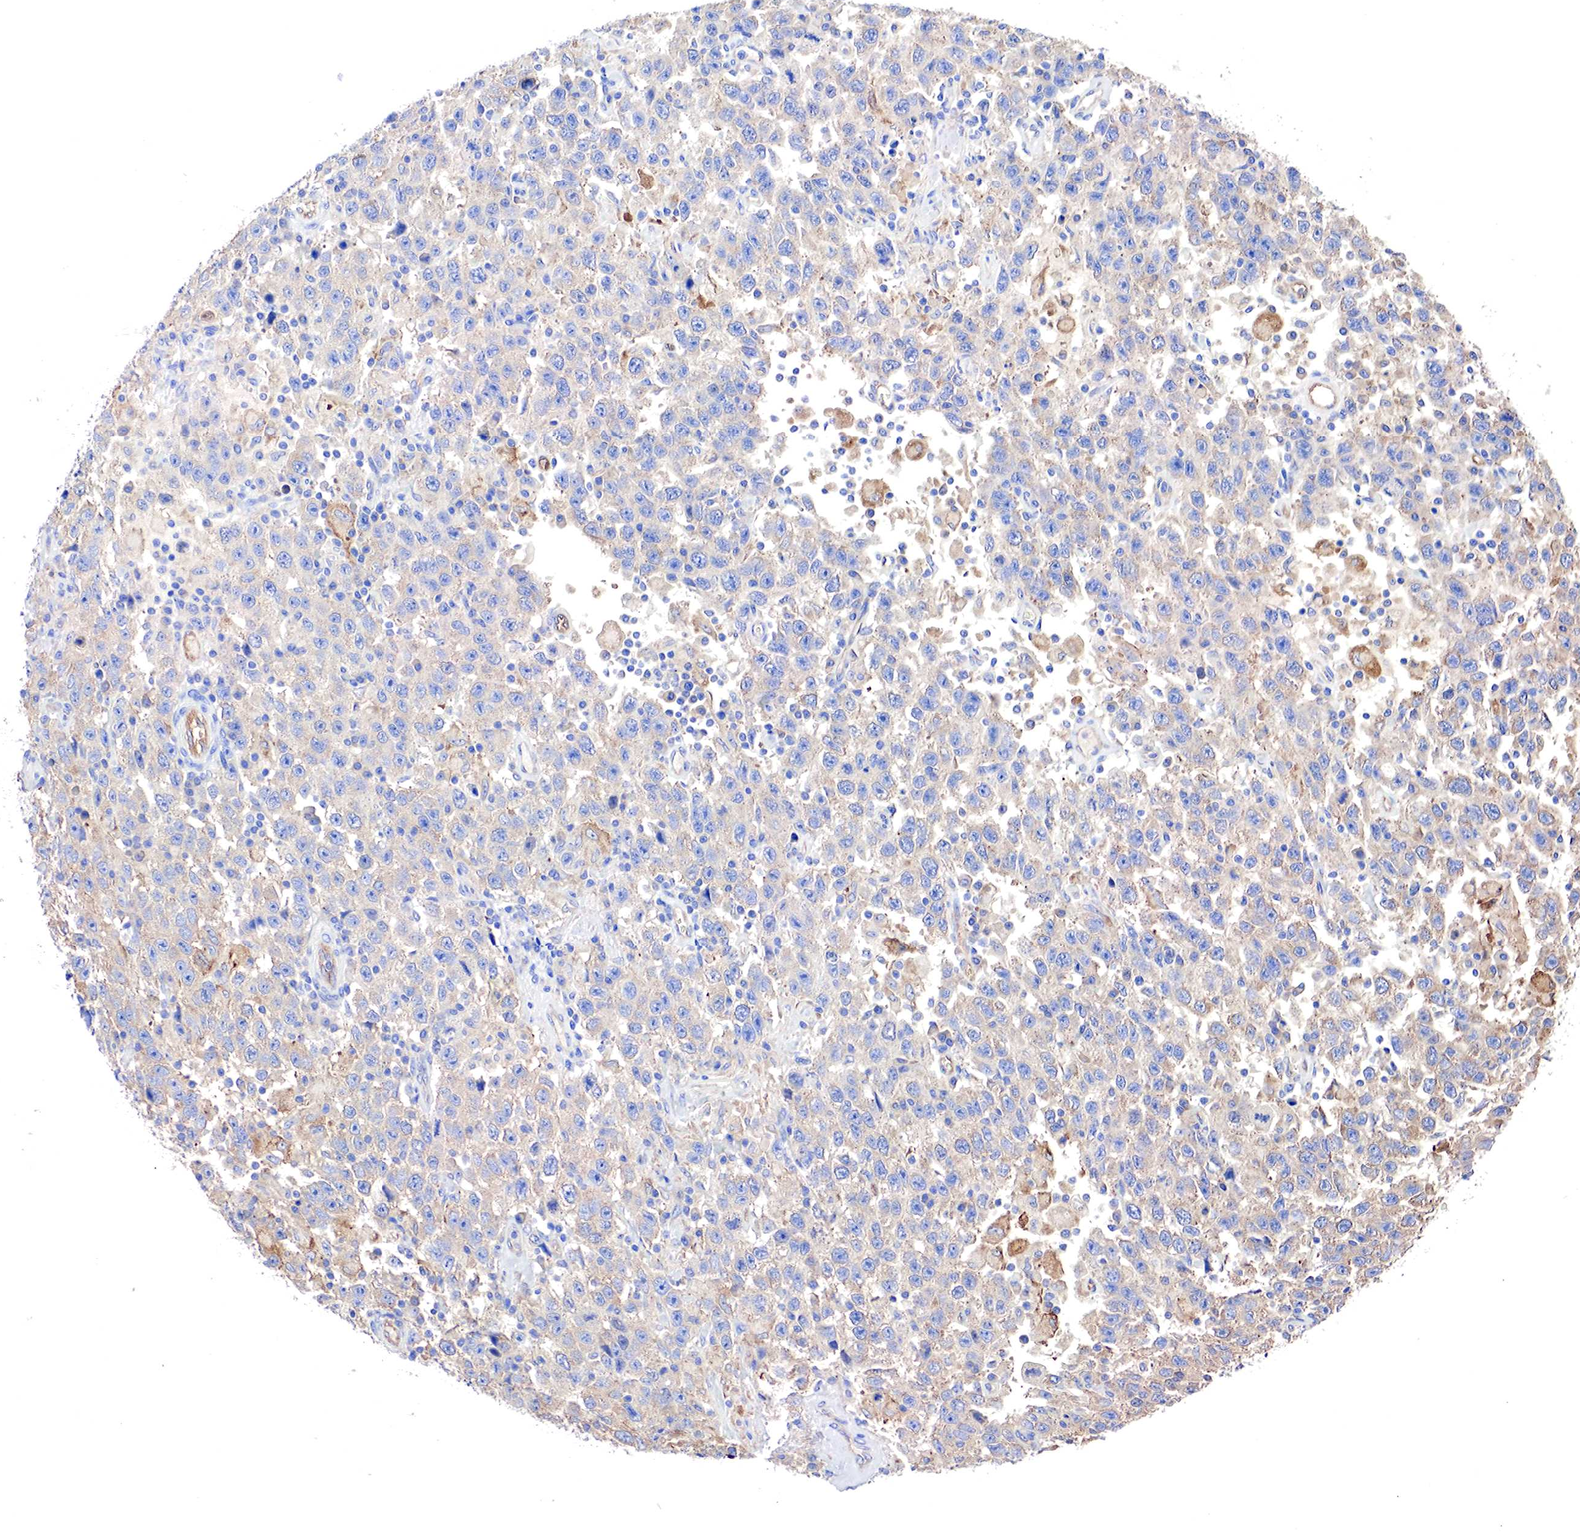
{"staining": {"intensity": "moderate", "quantity": "25%-75%", "location": "cytoplasmic/membranous"}, "tissue": "testis cancer", "cell_type": "Tumor cells", "image_type": "cancer", "snomed": [{"axis": "morphology", "description": "Seminoma, NOS"}, {"axis": "topography", "description": "Testis"}], "caption": "A histopathology image of human testis seminoma stained for a protein reveals moderate cytoplasmic/membranous brown staining in tumor cells. Nuclei are stained in blue.", "gene": "RDX", "patient": {"sex": "male", "age": 41}}